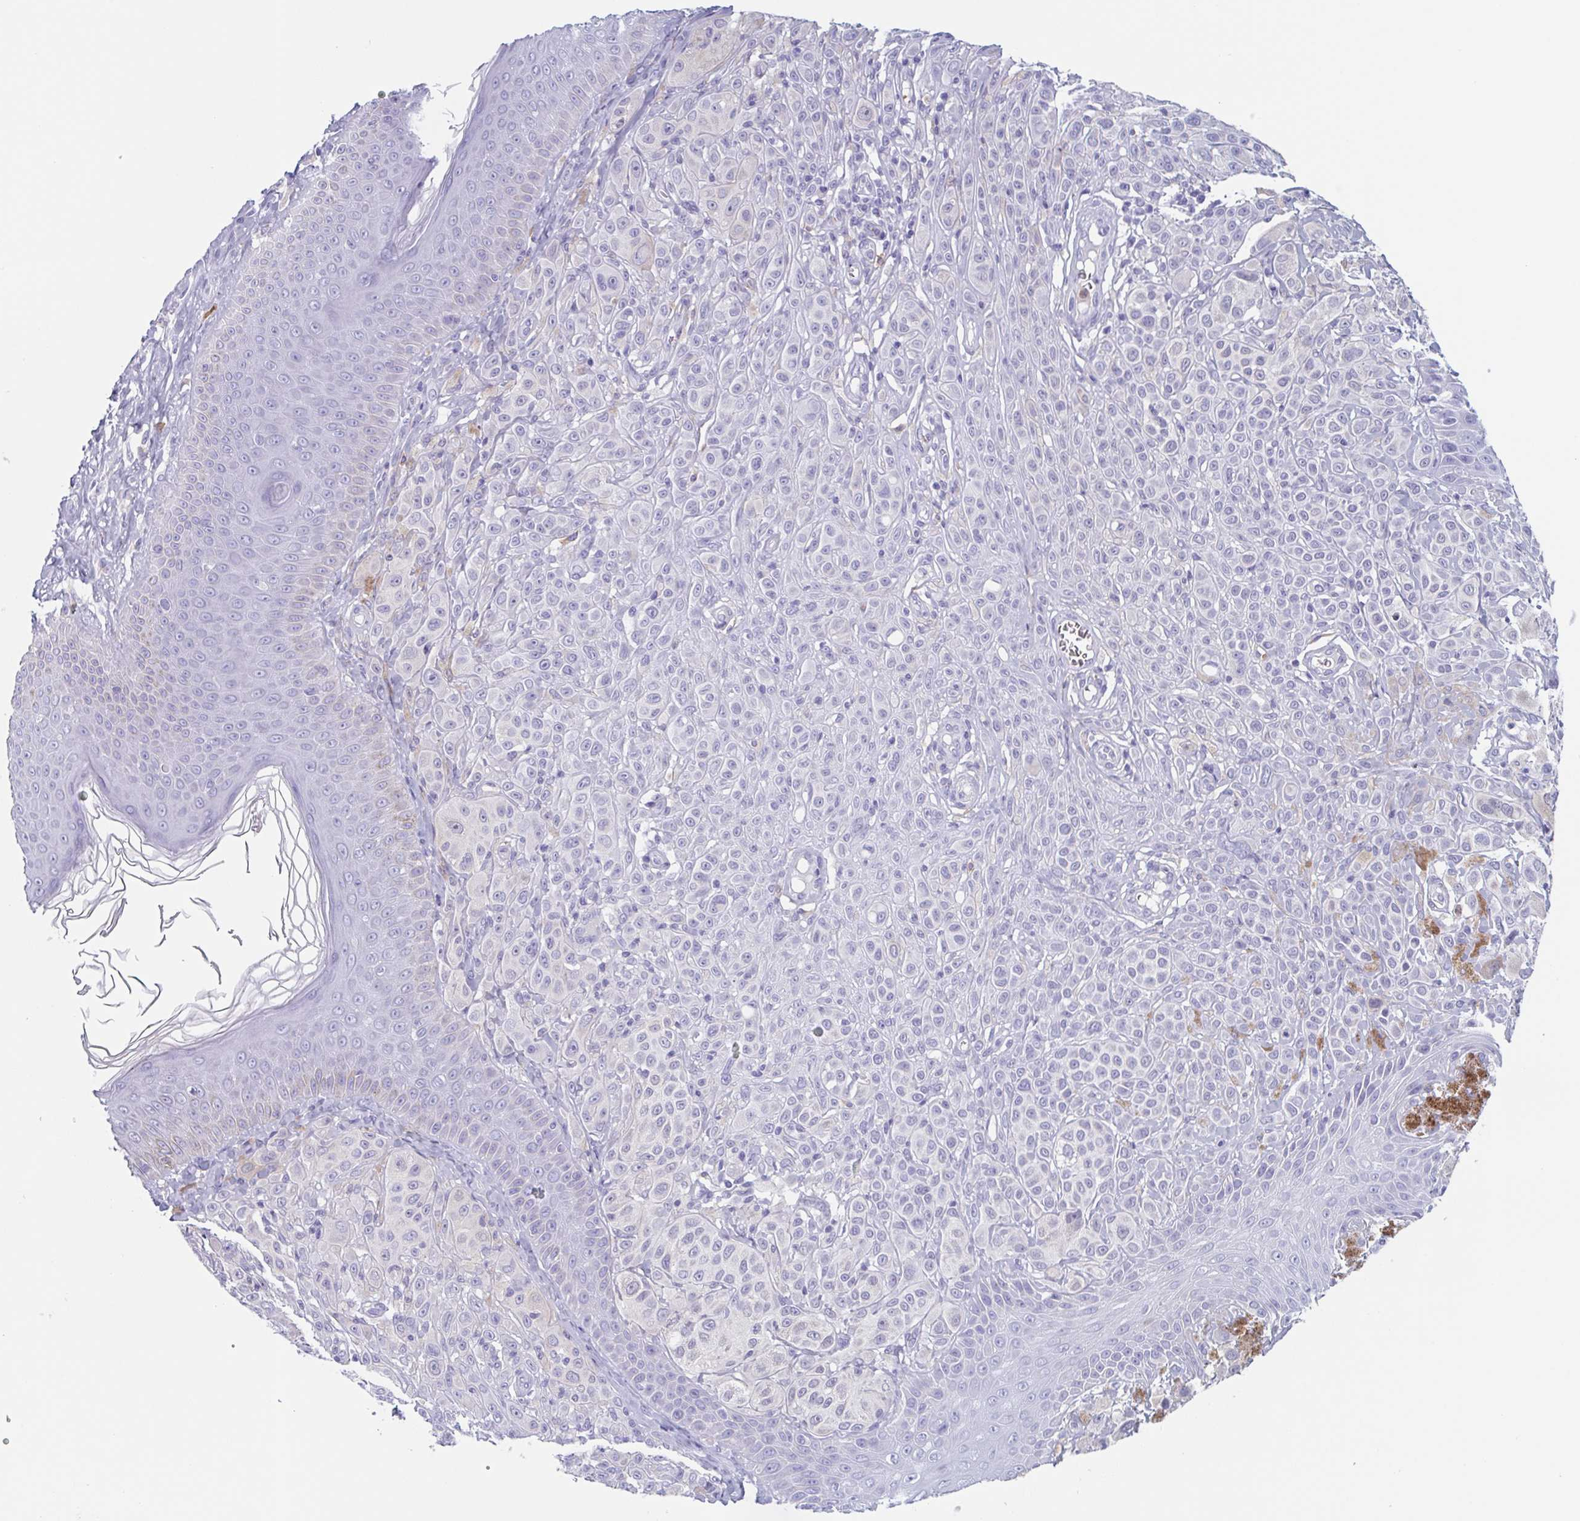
{"staining": {"intensity": "negative", "quantity": "none", "location": "none"}, "tissue": "melanoma", "cell_type": "Tumor cells", "image_type": "cancer", "snomed": [{"axis": "morphology", "description": "Malignant melanoma, NOS"}, {"axis": "topography", "description": "Skin"}], "caption": "Immunohistochemistry (IHC) of malignant melanoma displays no expression in tumor cells.", "gene": "LYRM2", "patient": {"sex": "male", "age": 67}}